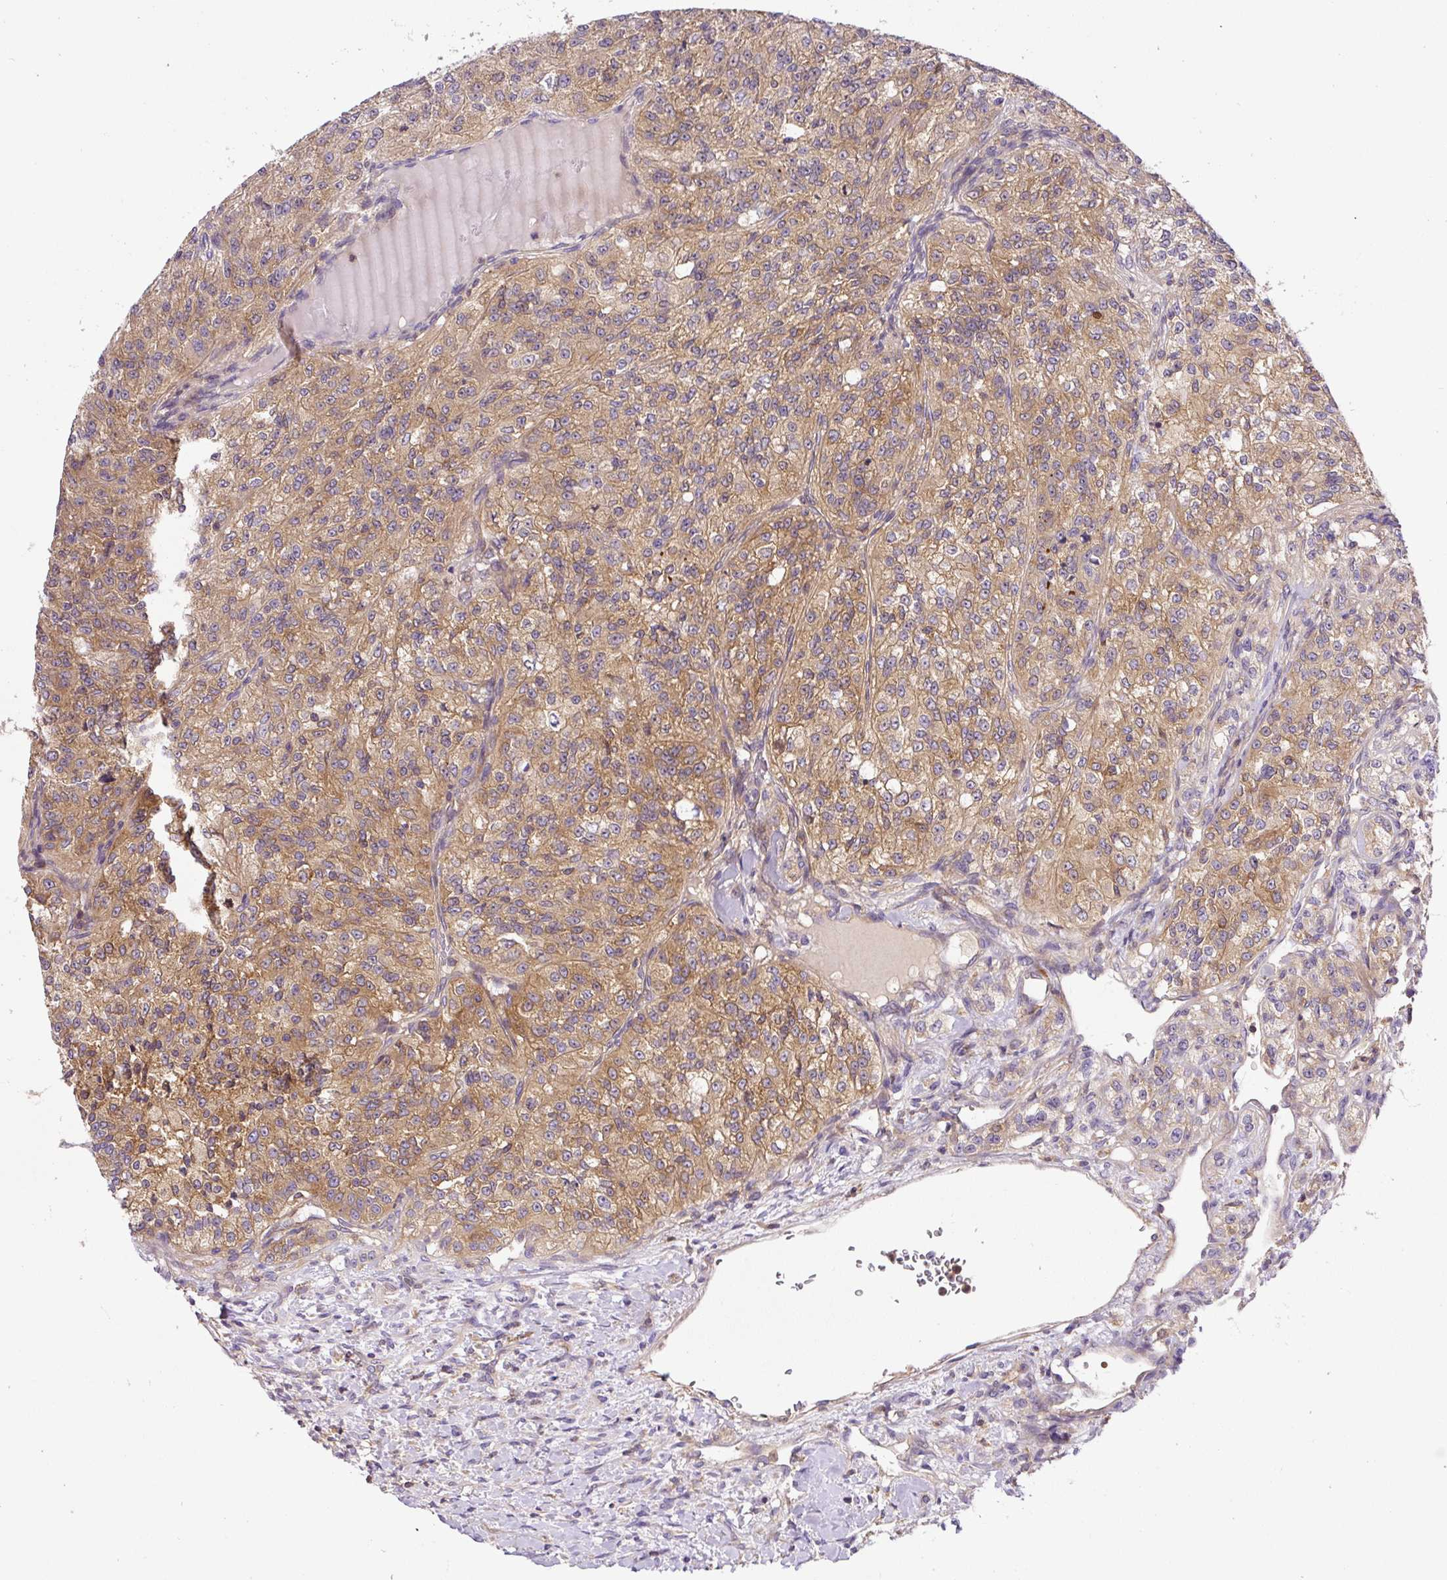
{"staining": {"intensity": "moderate", "quantity": ">75%", "location": "cytoplasmic/membranous"}, "tissue": "renal cancer", "cell_type": "Tumor cells", "image_type": "cancer", "snomed": [{"axis": "morphology", "description": "Adenocarcinoma, NOS"}, {"axis": "topography", "description": "Kidney"}], "caption": "DAB immunohistochemical staining of human adenocarcinoma (renal) reveals moderate cytoplasmic/membranous protein positivity in approximately >75% of tumor cells. (DAB IHC, brown staining for protein, blue staining for nuclei).", "gene": "CCDC28A", "patient": {"sex": "female", "age": 63}}